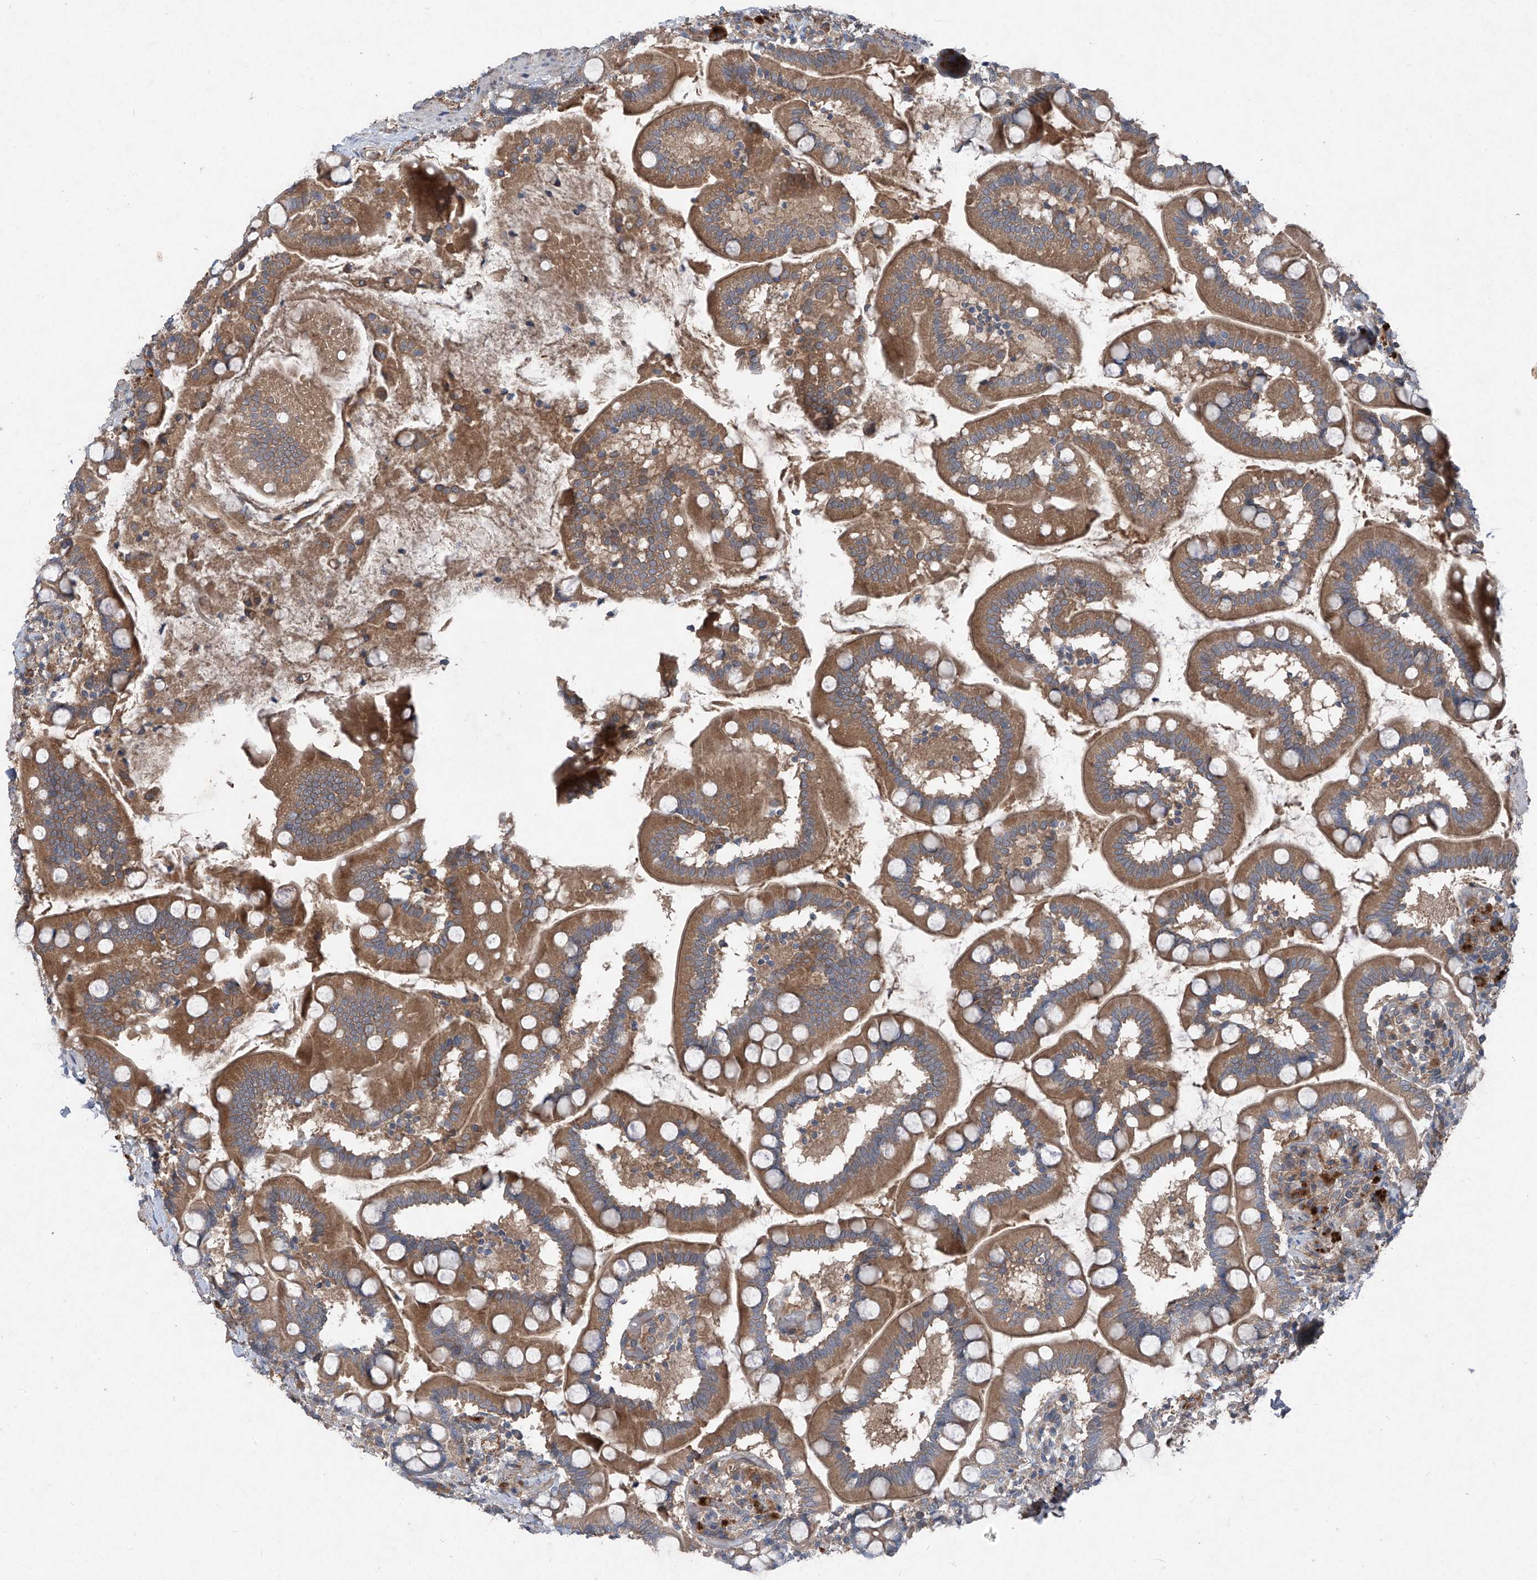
{"staining": {"intensity": "moderate", "quantity": ">75%", "location": "cytoplasmic/membranous"}, "tissue": "small intestine", "cell_type": "Glandular cells", "image_type": "normal", "snomed": [{"axis": "morphology", "description": "Normal tissue, NOS"}, {"axis": "topography", "description": "Small intestine"}], "caption": "Immunohistochemistry (IHC) micrograph of unremarkable small intestine stained for a protein (brown), which exhibits medium levels of moderate cytoplasmic/membranous positivity in approximately >75% of glandular cells.", "gene": "FOXRED2", "patient": {"sex": "female", "age": 64}}